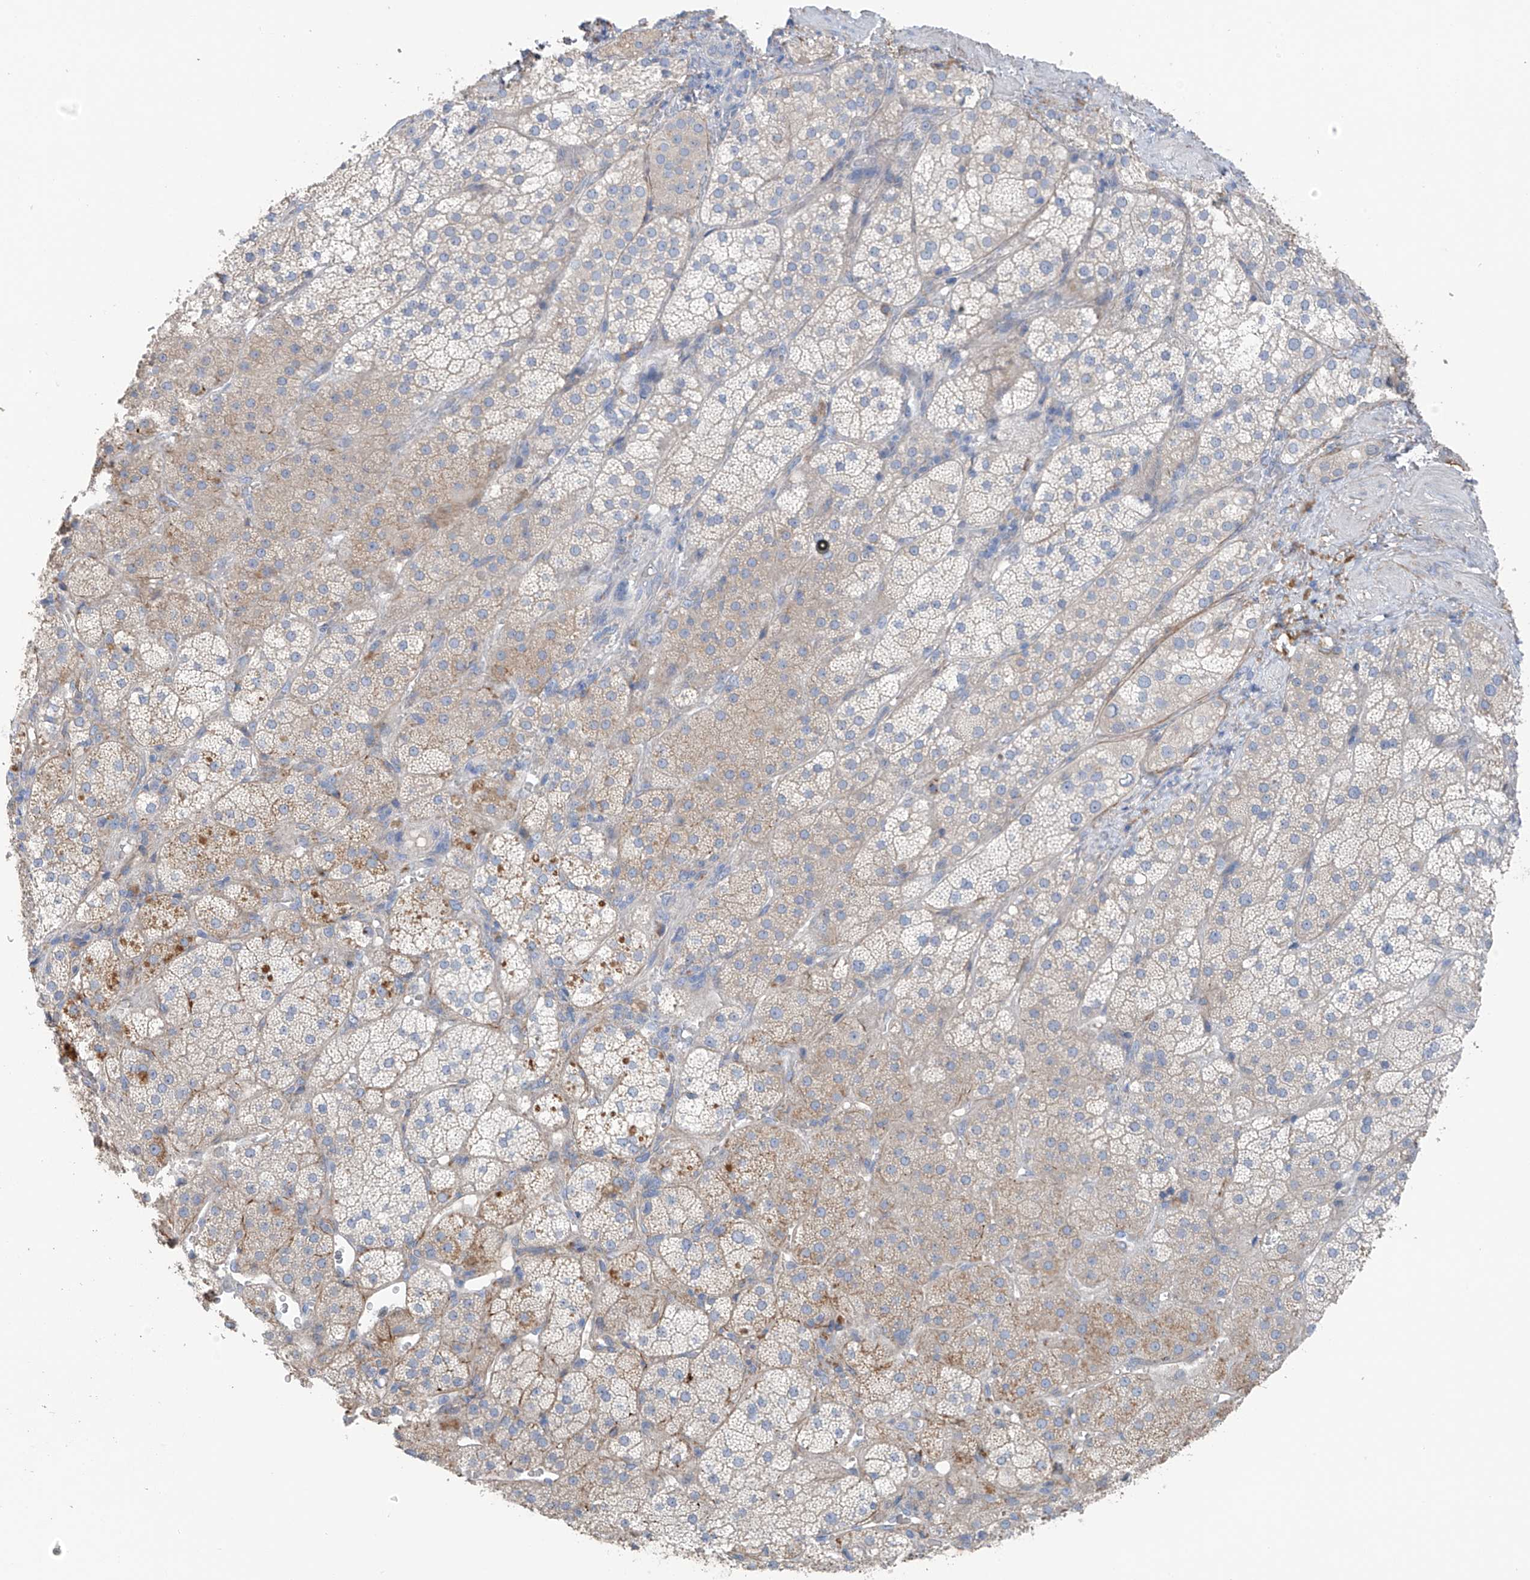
{"staining": {"intensity": "moderate", "quantity": "<25%", "location": "cytoplasmic/membranous"}, "tissue": "adrenal gland", "cell_type": "Glandular cells", "image_type": "normal", "snomed": [{"axis": "morphology", "description": "Normal tissue, NOS"}, {"axis": "topography", "description": "Adrenal gland"}], "caption": "Immunohistochemistry histopathology image of unremarkable adrenal gland: human adrenal gland stained using immunohistochemistry shows low levels of moderate protein expression localized specifically in the cytoplasmic/membranous of glandular cells, appearing as a cytoplasmic/membranous brown color.", "gene": "GALNTL6", "patient": {"sex": "male", "age": 57}}